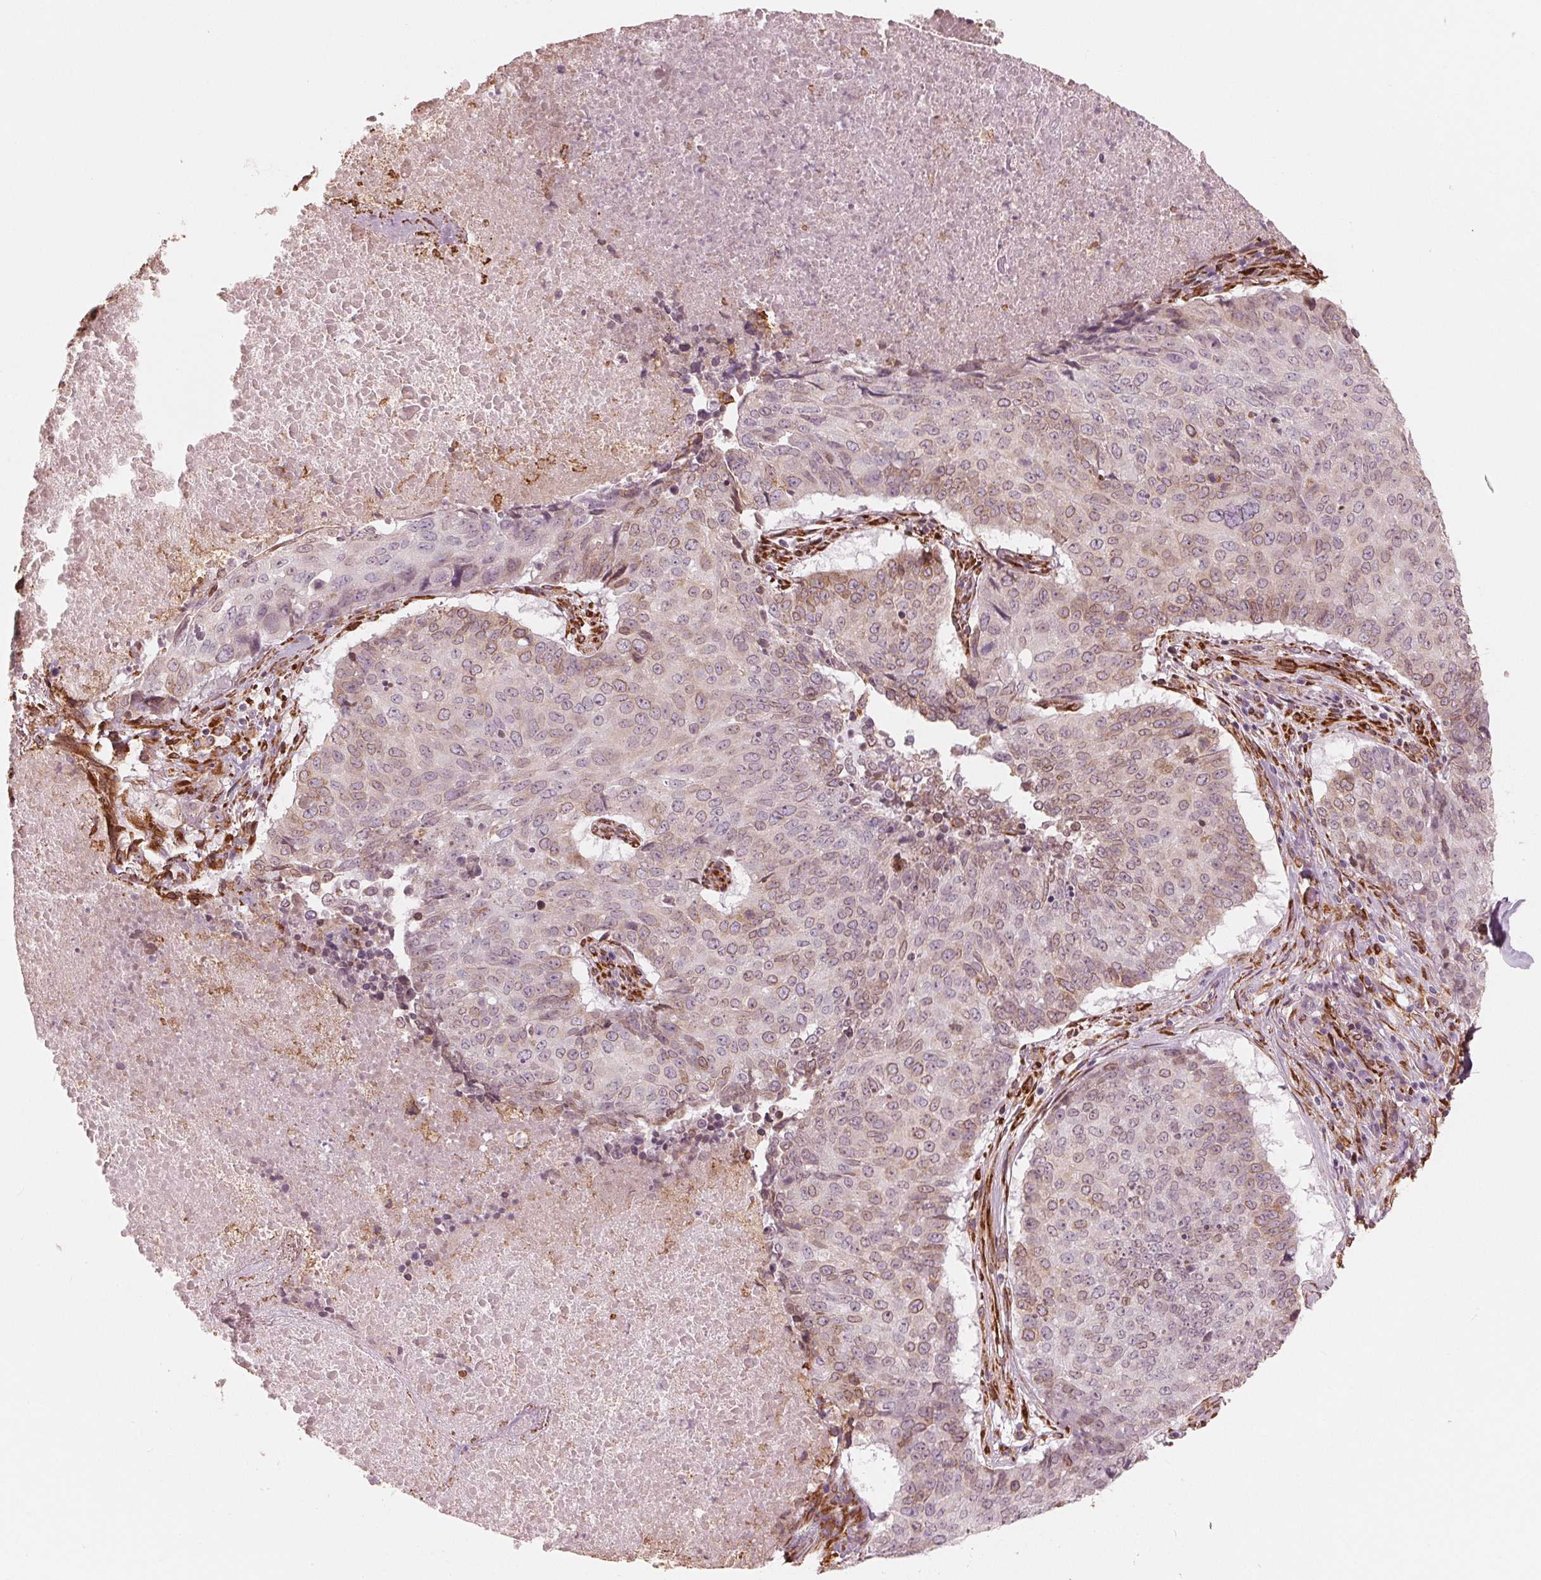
{"staining": {"intensity": "weak", "quantity": "<25%", "location": "cytoplasmic/membranous"}, "tissue": "lung cancer", "cell_type": "Tumor cells", "image_type": "cancer", "snomed": [{"axis": "morphology", "description": "Normal tissue, NOS"}, {"axis": "morphology", "description": "Squamous cell carcinoma, NOS"}, {"axis": "topography", "description": "Bronchus"}, {"axis": "topography", "description": "Lung"}], "caption": "Human lung cancer stained for a protein using immunohistochemistry shows no staining in tumor cells.", "gene": "IKBIP", "patient": {"sex": "male", "age": 64}}